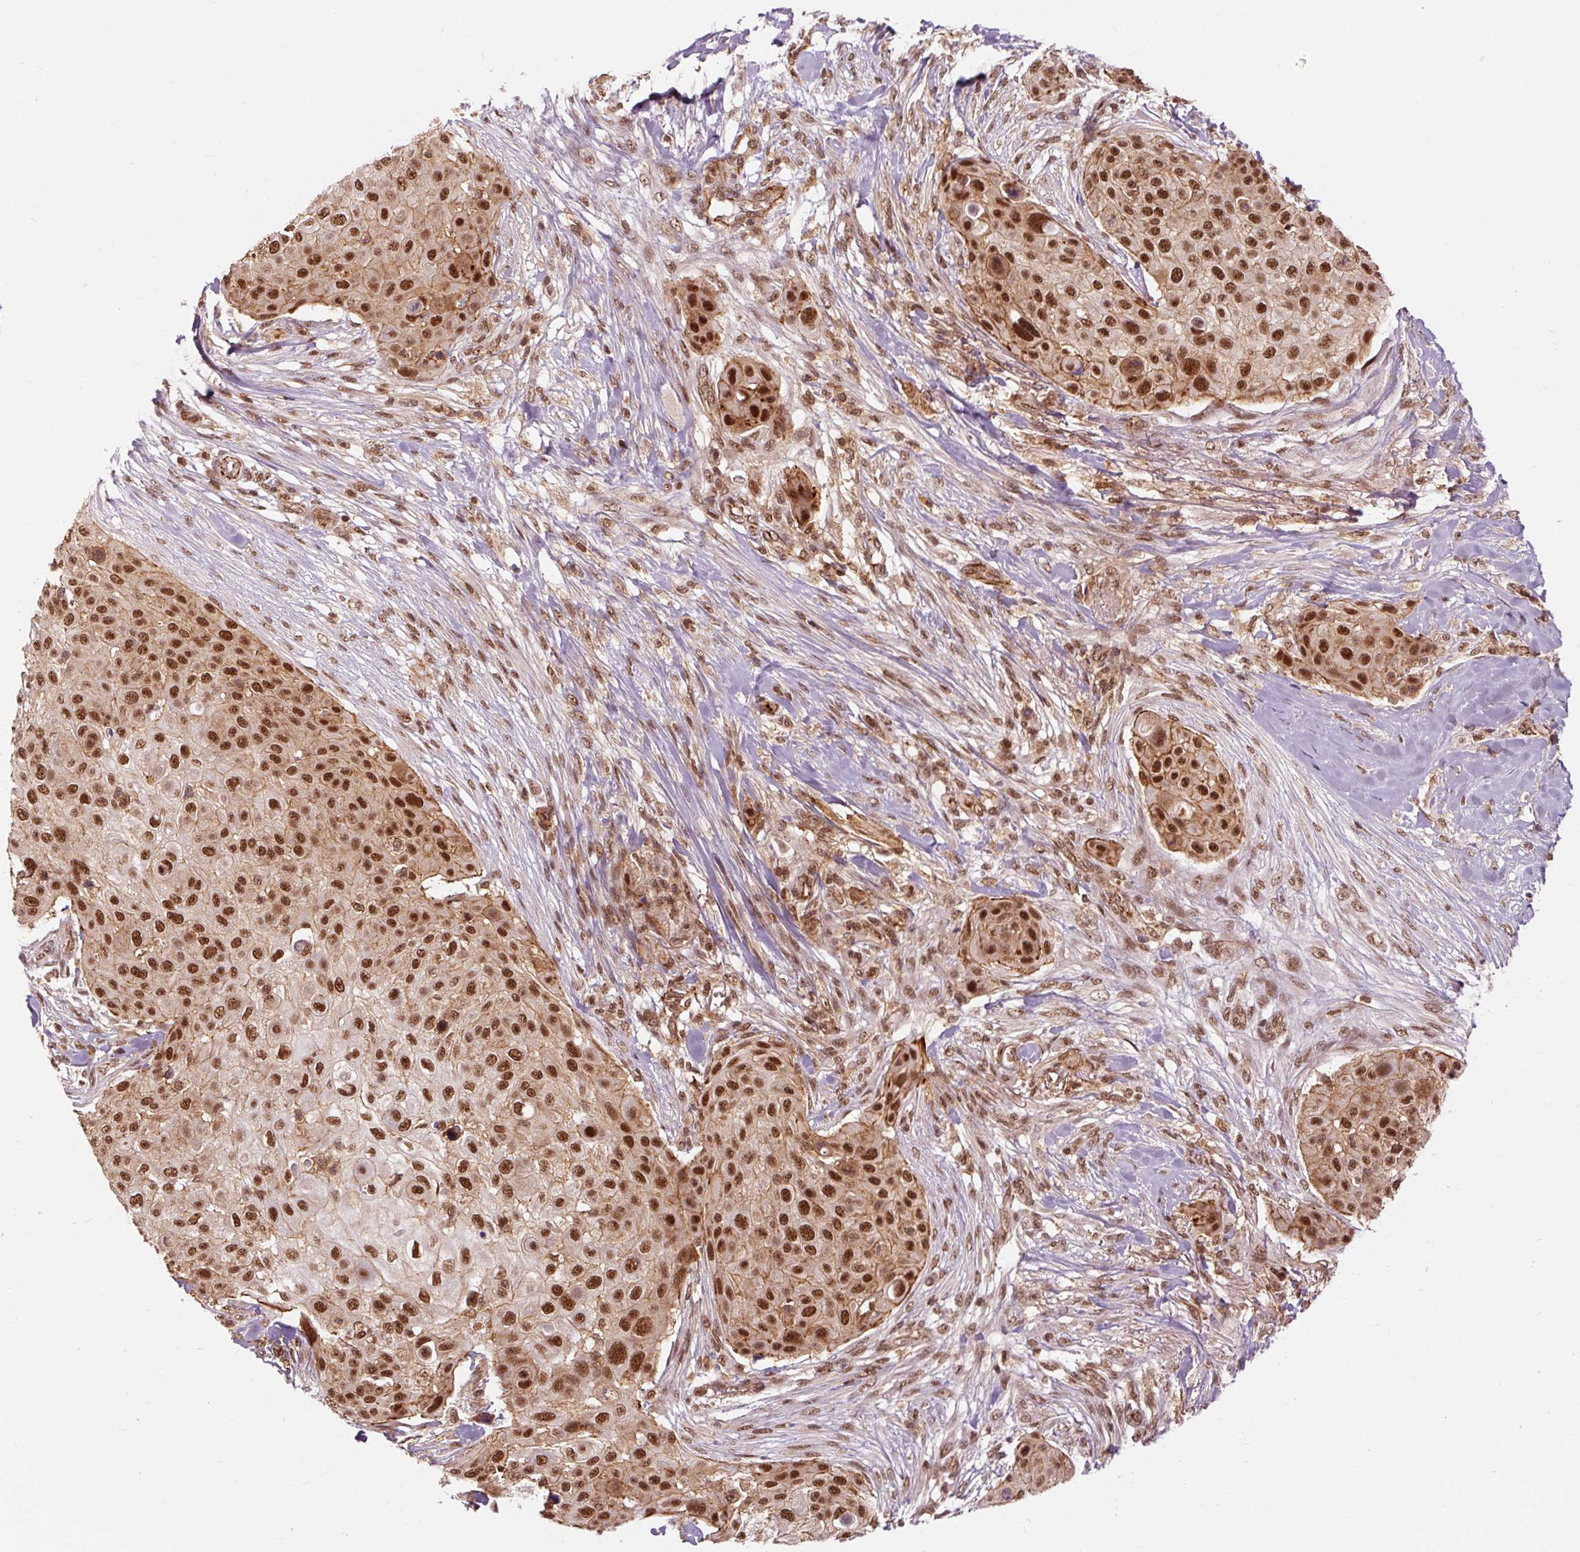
{"staining": {"intensity": "strong", "quantity": ">75%", "location": "cytoplasmic/membranous,nuclear"}, "tissue": "skin cancer", "cell_type": "Tumor cells", "image_type": "cancer", "snomed": [{"axis": "morphology", "description": "Squamous cell carcinoma, NOS"}, {"axis": "topography", "description": "Skin"}], "caption": "This is an image of IHC staining of skin cancer (squamous cell carcinoma), which shows strong staining in the cytoplasmic/membranous and nuclear of tumor cells.", "gene": "CSTF1", "patient": {"sex": "female", "age": 87}}